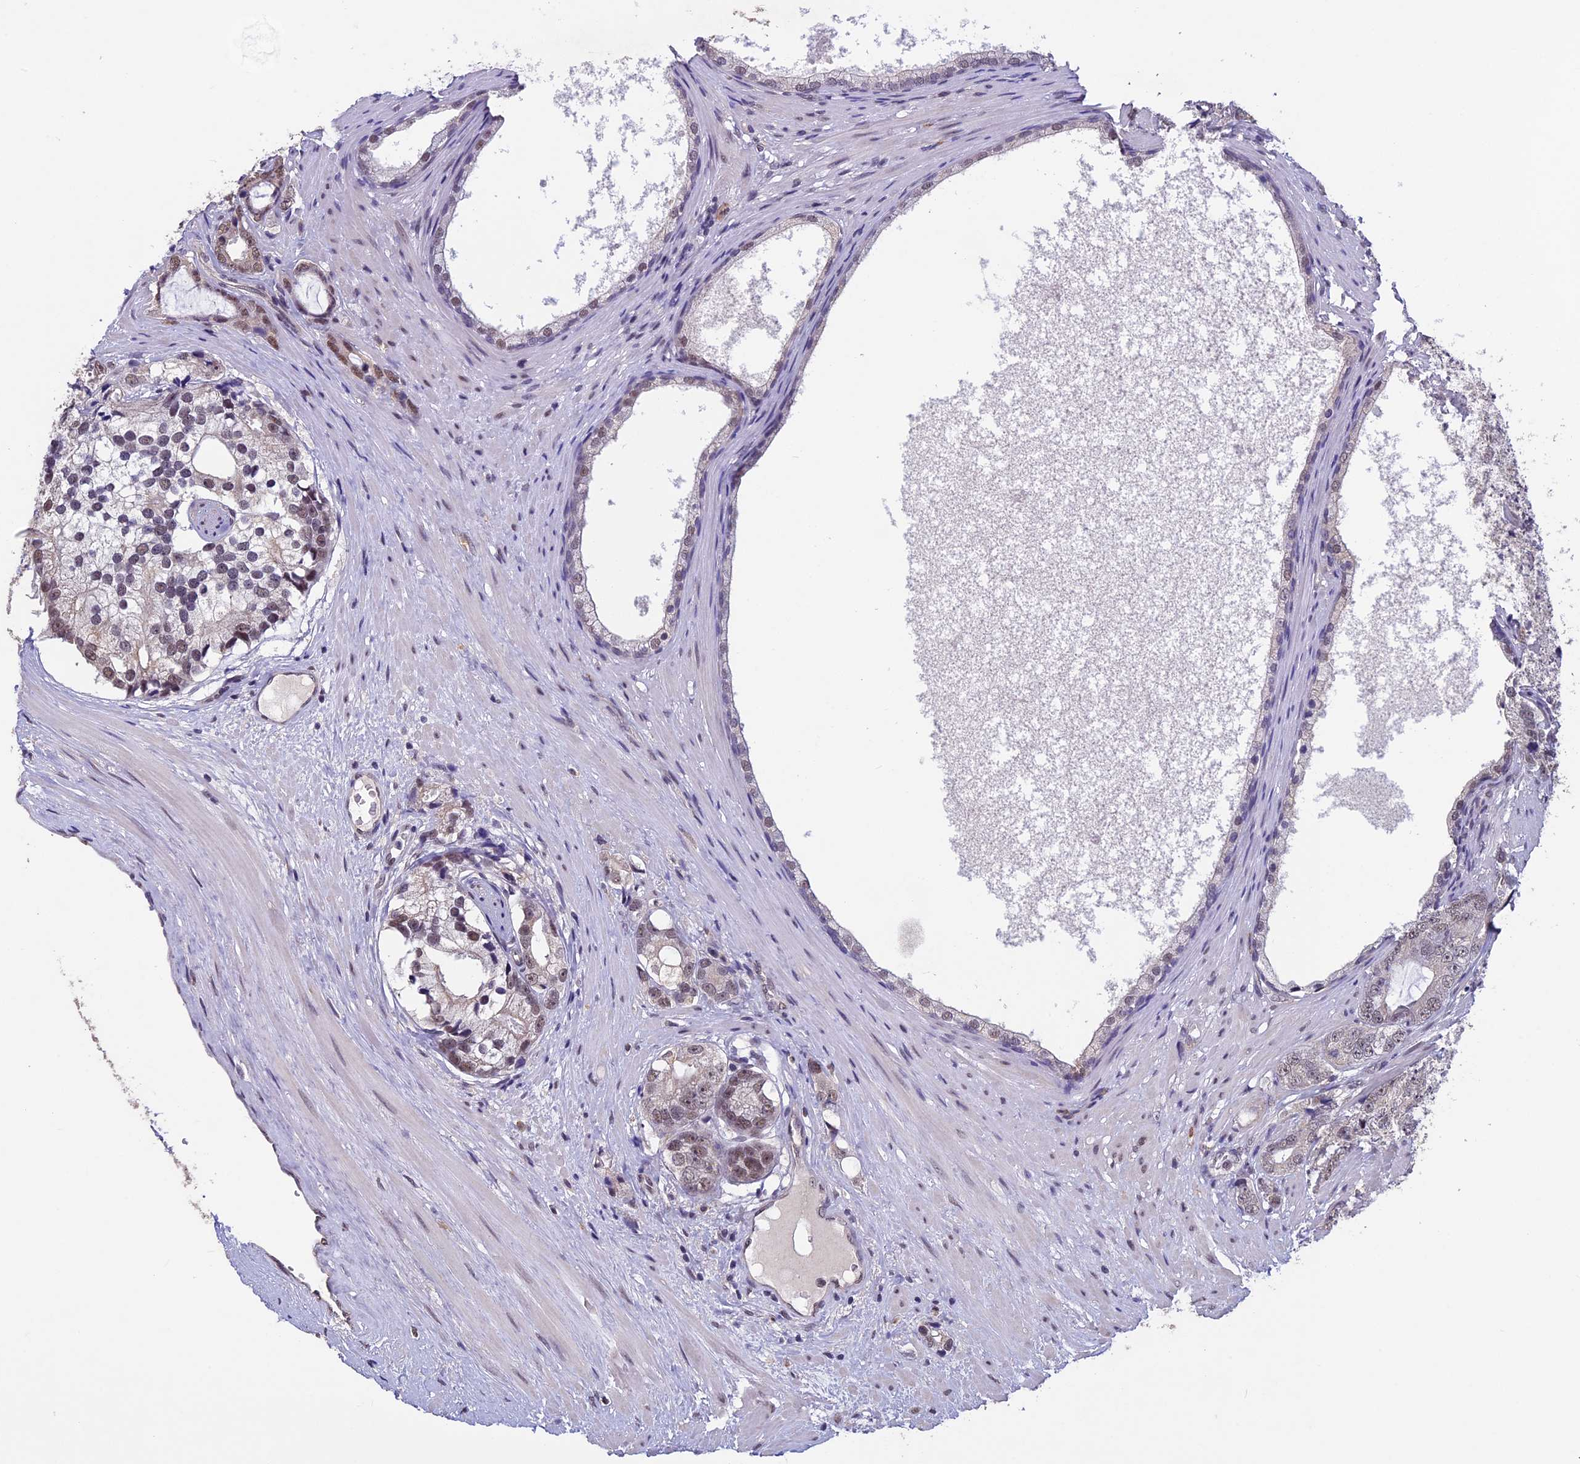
{"staining": {"intensity": "weak", "quantity": "25%-75%", "location": "nuclear"}, "tissue": "prostate cancer", "cell_type": "Tumor cells", "image_type": "cancer", "snomed": [{"axis": "morphology", "description": "Adenocarcinoma, High grade"}, {"axis": "topography", "description": "Prostate"}], "caption": "Weak nuclear expression for a protein is appreciated in about 25%-75% of tumor cells of high-grade adenocarcinoma (prostate) using immunohistochemistry (IHC).", "gene": "RNF40", "patient": {"sex": "male", "age": 75}}